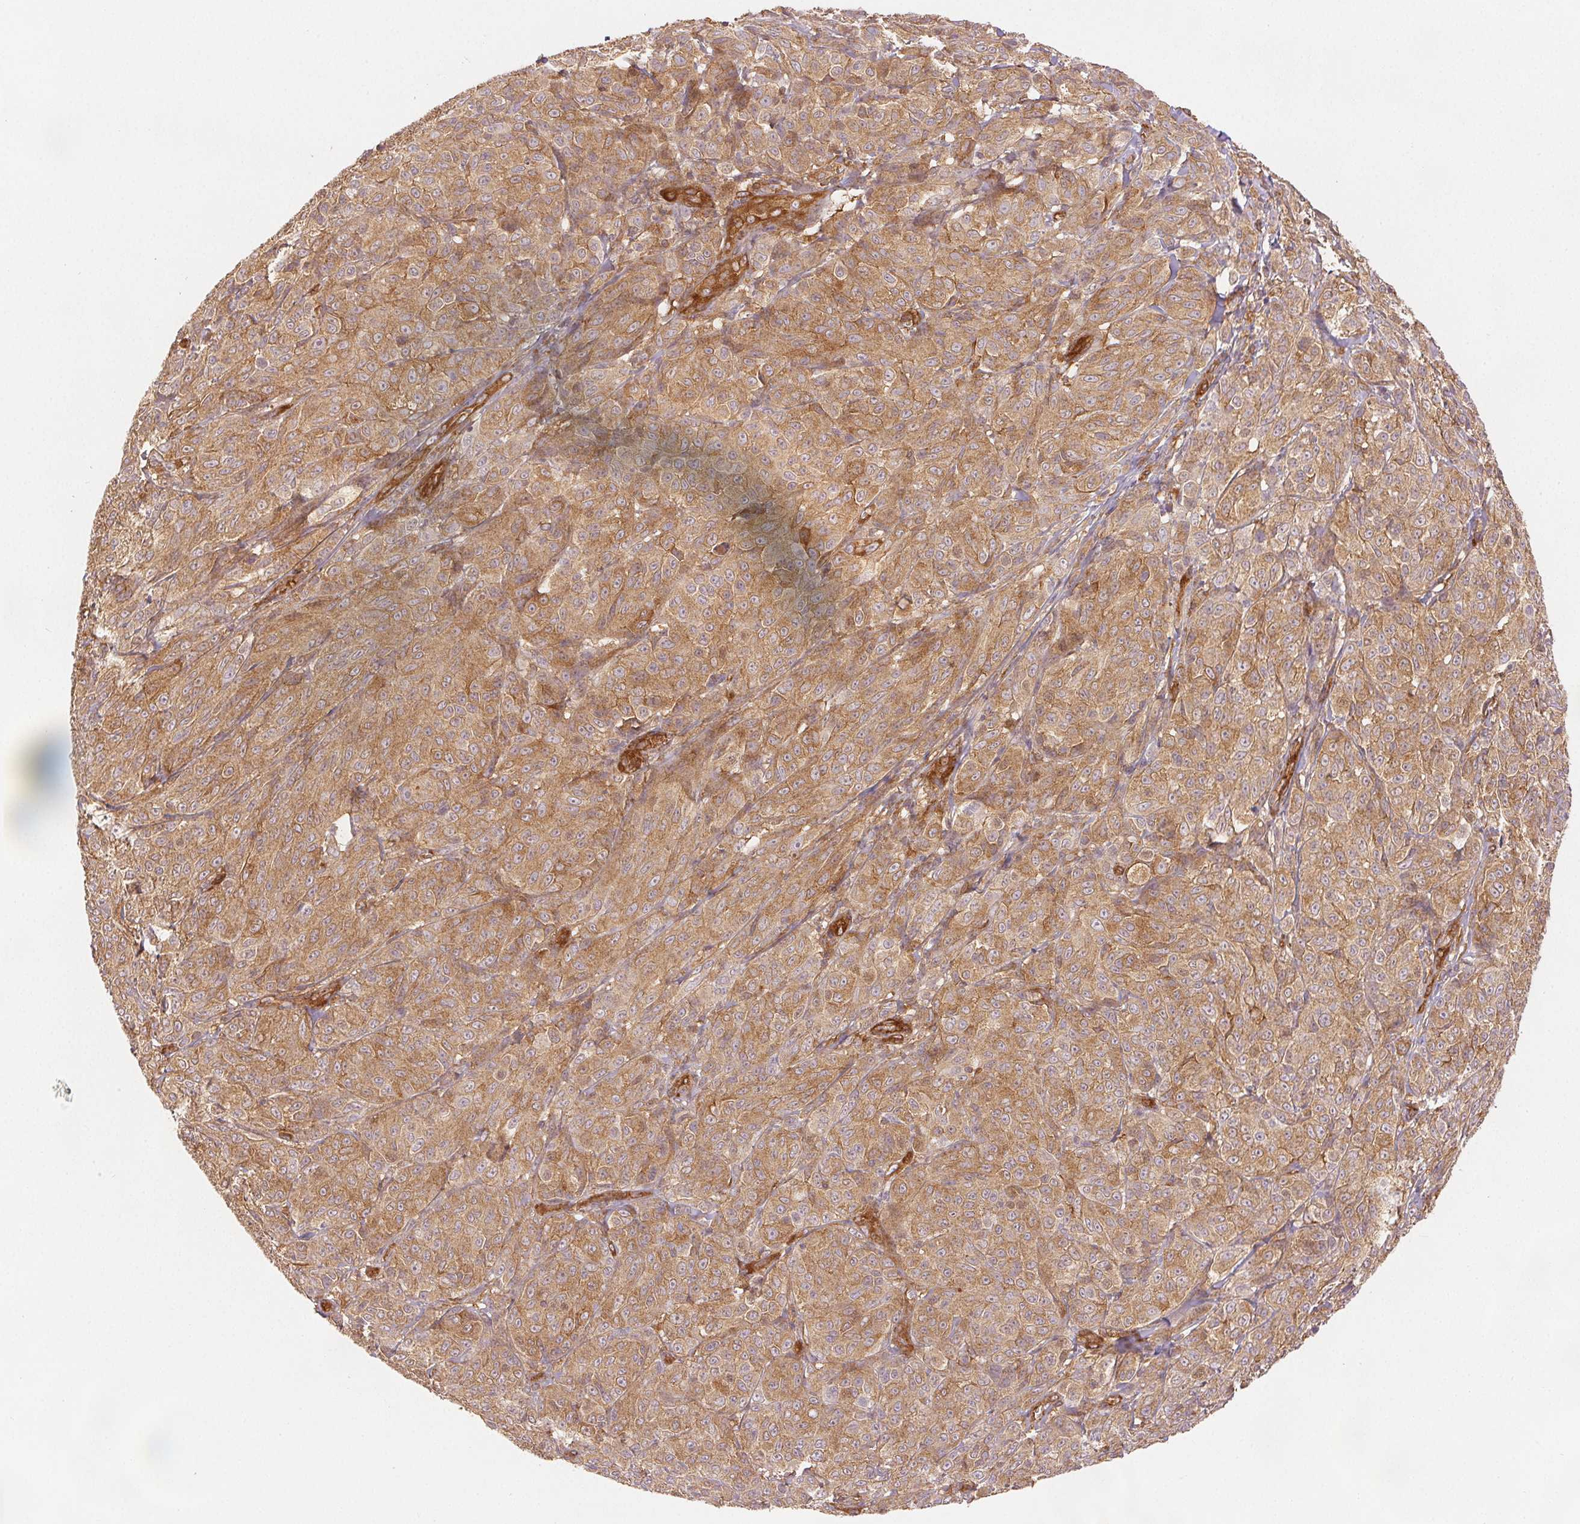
{"staining": {"intensity": "moderate", "quantity": ">75%", "location": "cytoplasmic/membranous"}, "tissue": "melanoma", "cell_type": "Tumor cells", "image_type": "cancer", "snomed": [{"axis": "morphology", "description": "Malignant melanoma, NOS"}, {"axis": "topography", "description": "Skin"}], "caption": "Malignant melanoma stained with a protein marker reveals moderate staining in tumor cells.", "gene": "DIAPH2", "patient": {"sex": "male", "age": 89}}